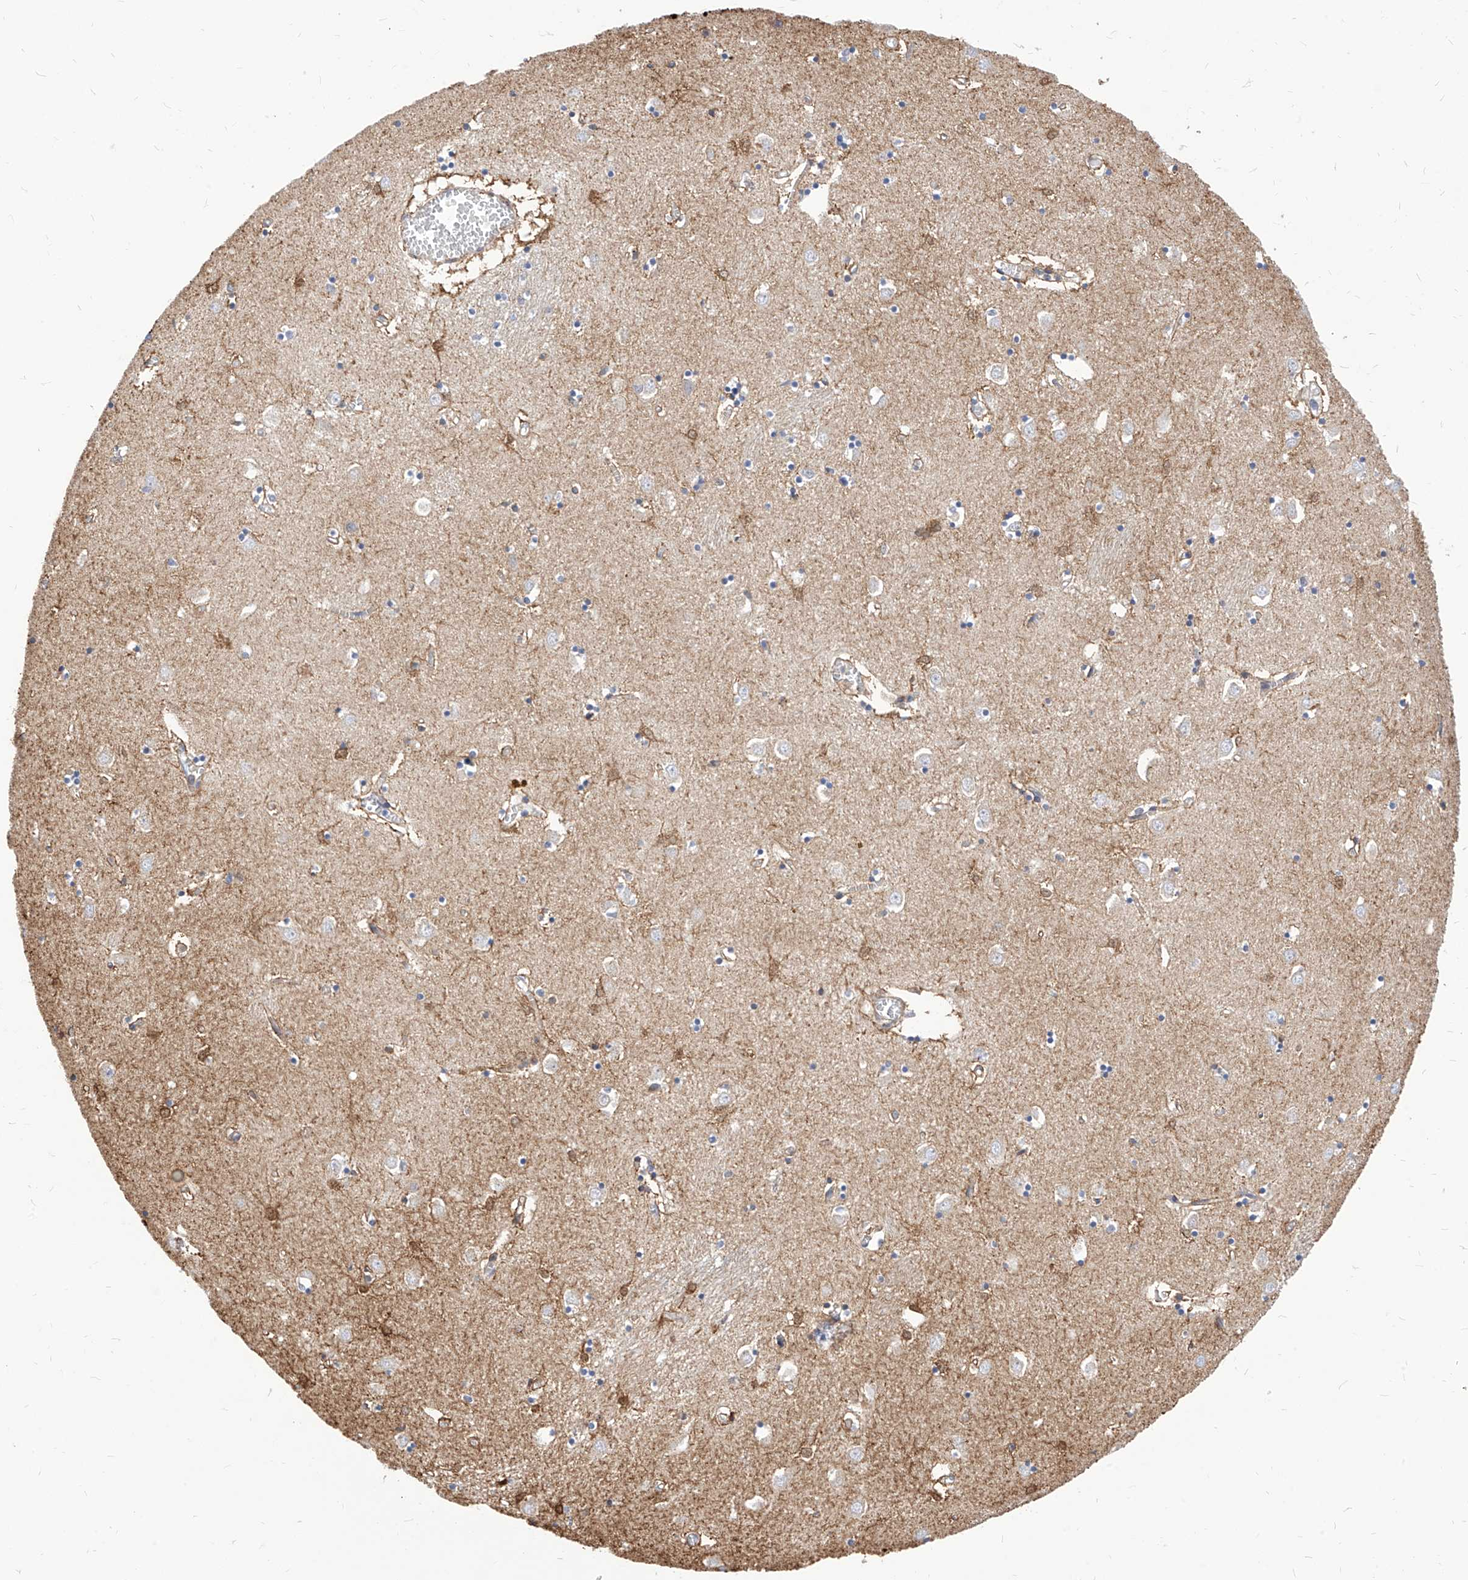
{"staining": {"intensity": "weak", "quantity": "<25%", "location": "cytoplasmic/membranous"}, "tissue": "caudate", "cell_type": "Glial cells", "image_type": "normal", "snomed": [{"axis": "morphology", "description": "Normal tissue, NOS"}, {"axis": "topography", "description": "Lateral ventricle wall"}], "caption": "The IHC histopathology image has no significant staining in glial cells of caudate.", "gene": "TTLL8", "patient": {"sex": "male", "age": 70}}